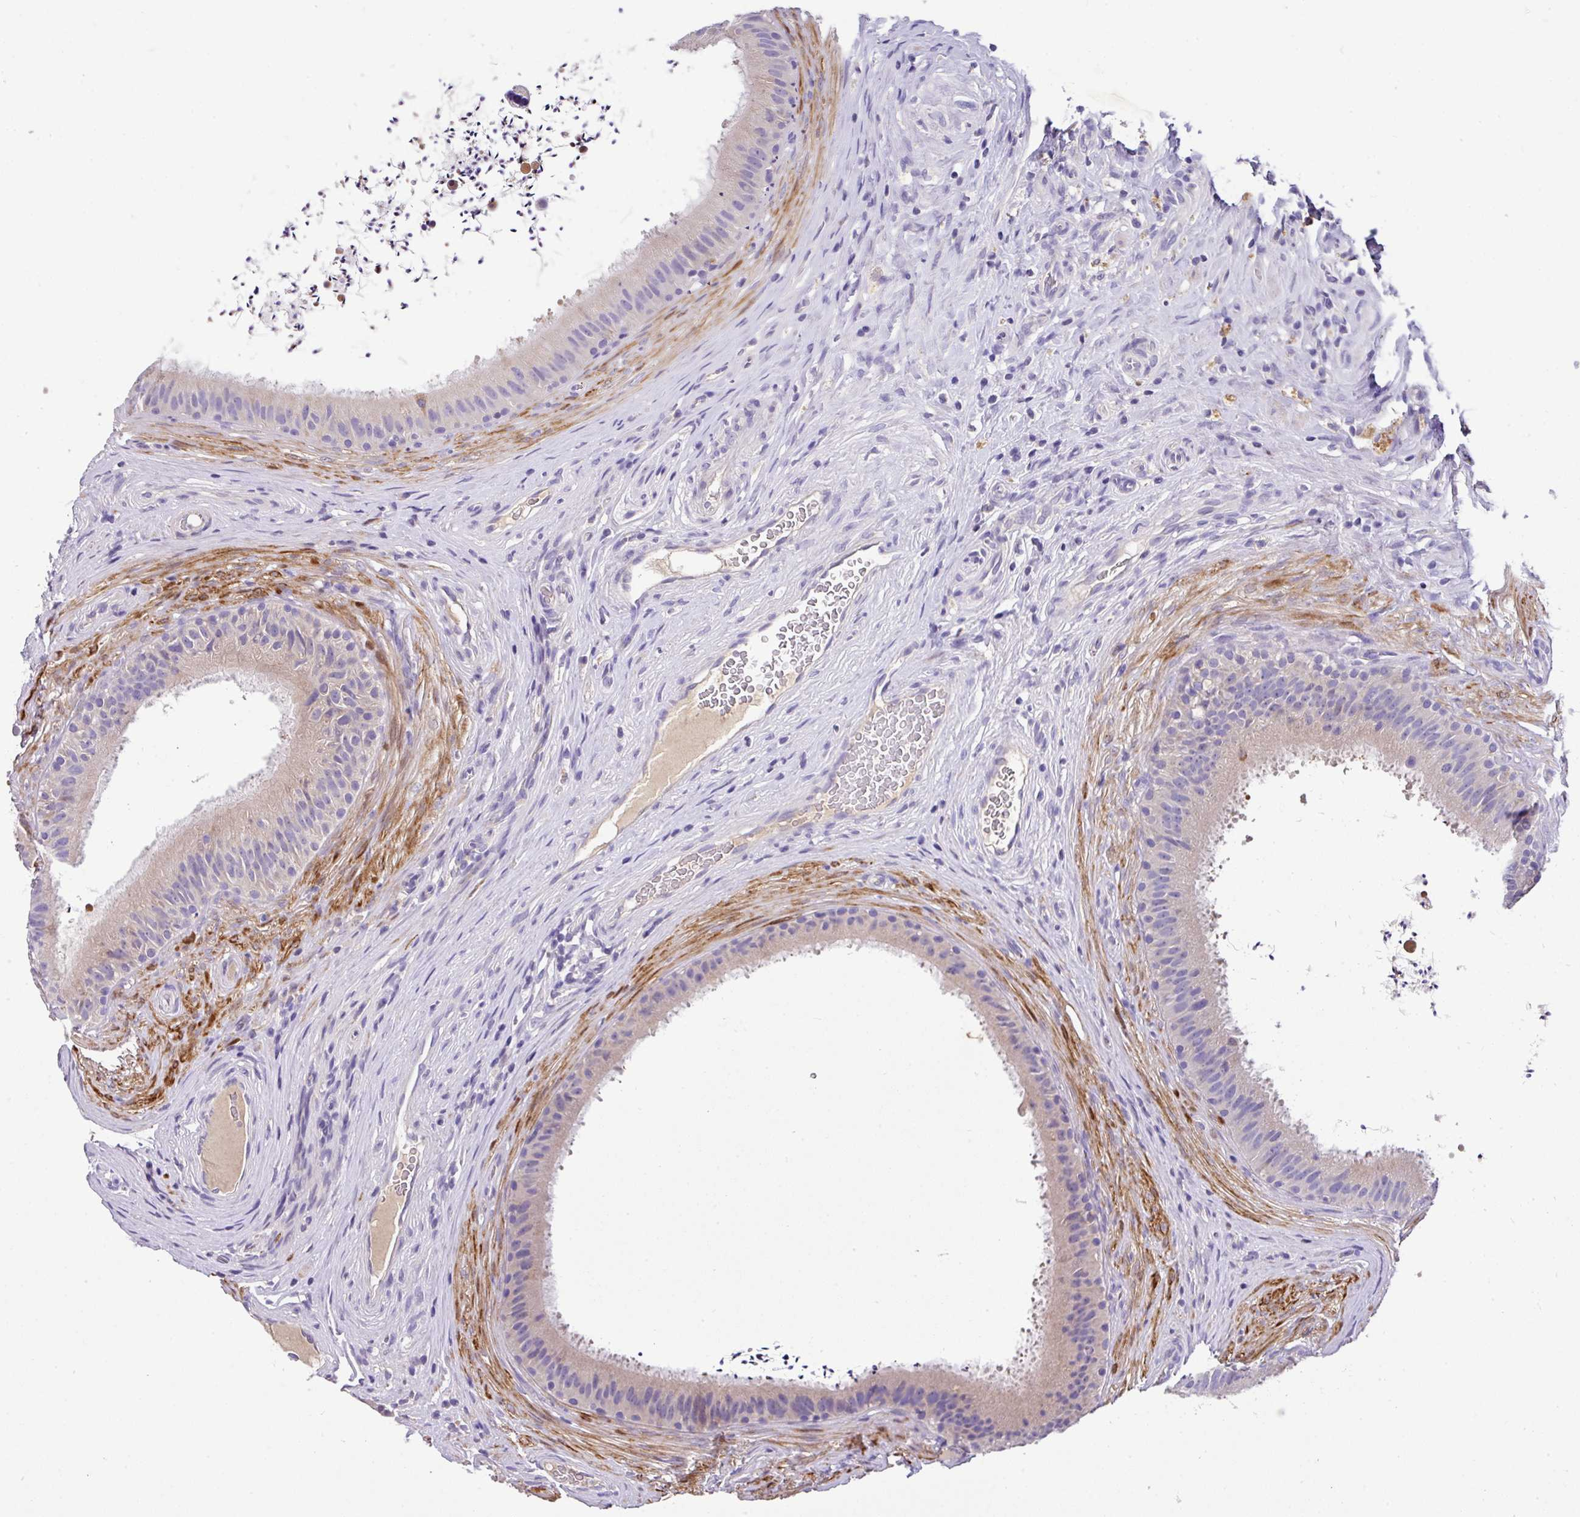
{"staining": {"intensity": "negative", "quantity": "none", "location": "none"}, "tissue": "epididymis", "cell_type": "Glandular cells", "image_type": "normal", "snomed": [{"axis": "morphology", "description": "Normal tissue, NOS"}, {"axis": "topography", "description": "Testis"}, {"axis": "topography", "description": "Epididymis"}], "caption": "Micrograph shows no significant protein expression in glandular cells of benign epididymis. (Brightfield microscopy of DAB immunohistochemistry at high magnification).", "gene": "ANXA2R", "patient": {"sex": "male", "age": 41}}